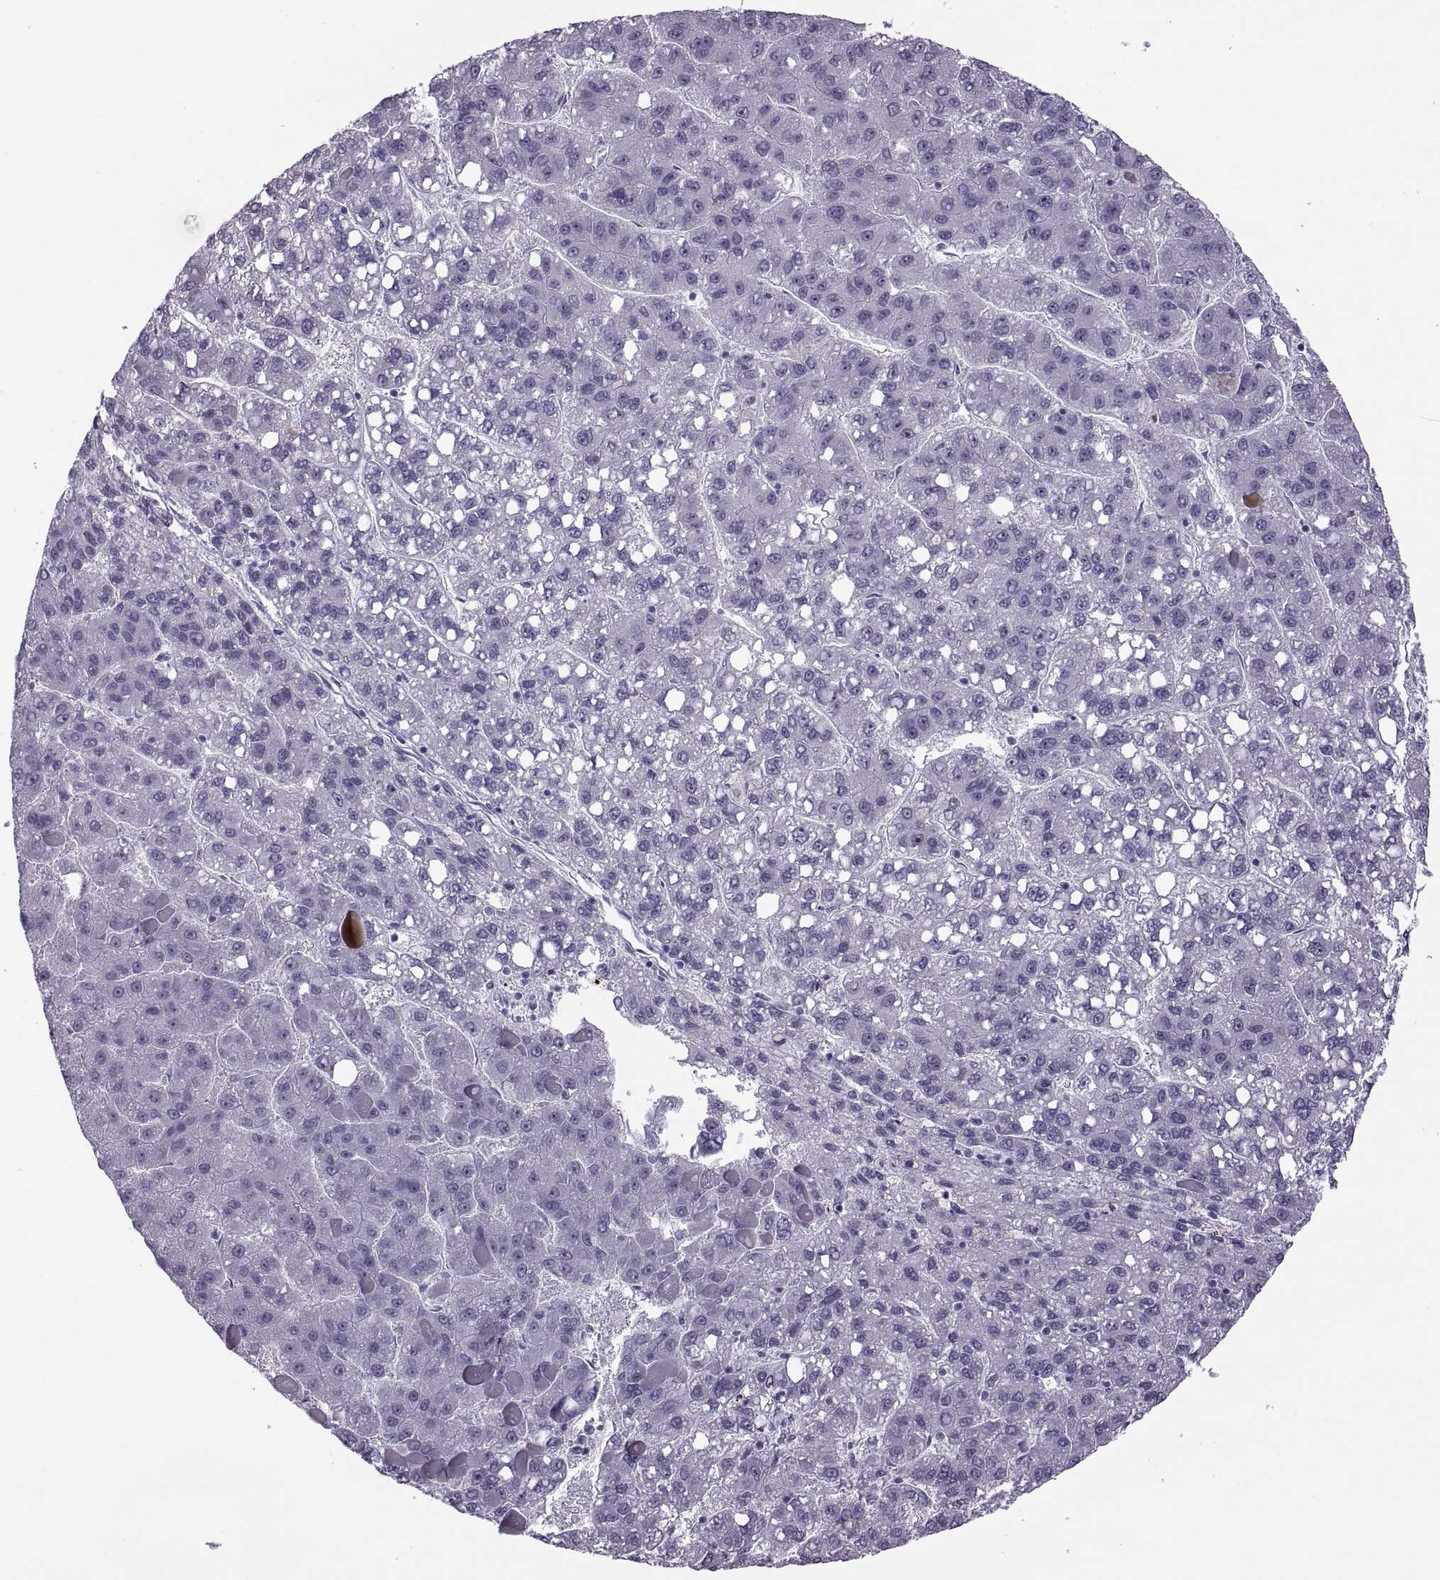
{"staining": {"intensity": "negative", "quantity": "none", "location": "none"}, "tissue": "liver cancer", "cell_type": "Tumor cells", "image_type": "cancer", "snomed": [{"axis": "morphology", "description": "Carcinoma, Hepatocellular, NOS"}, {"axis": "topography", "description": "Liver"}], "caption": "The histopathology image exhibits no staining of tumor cells in hepatocellular carcinoma (liver).", "gene": "FAM24A", "patient": {"sex": "female", "age": 82}}